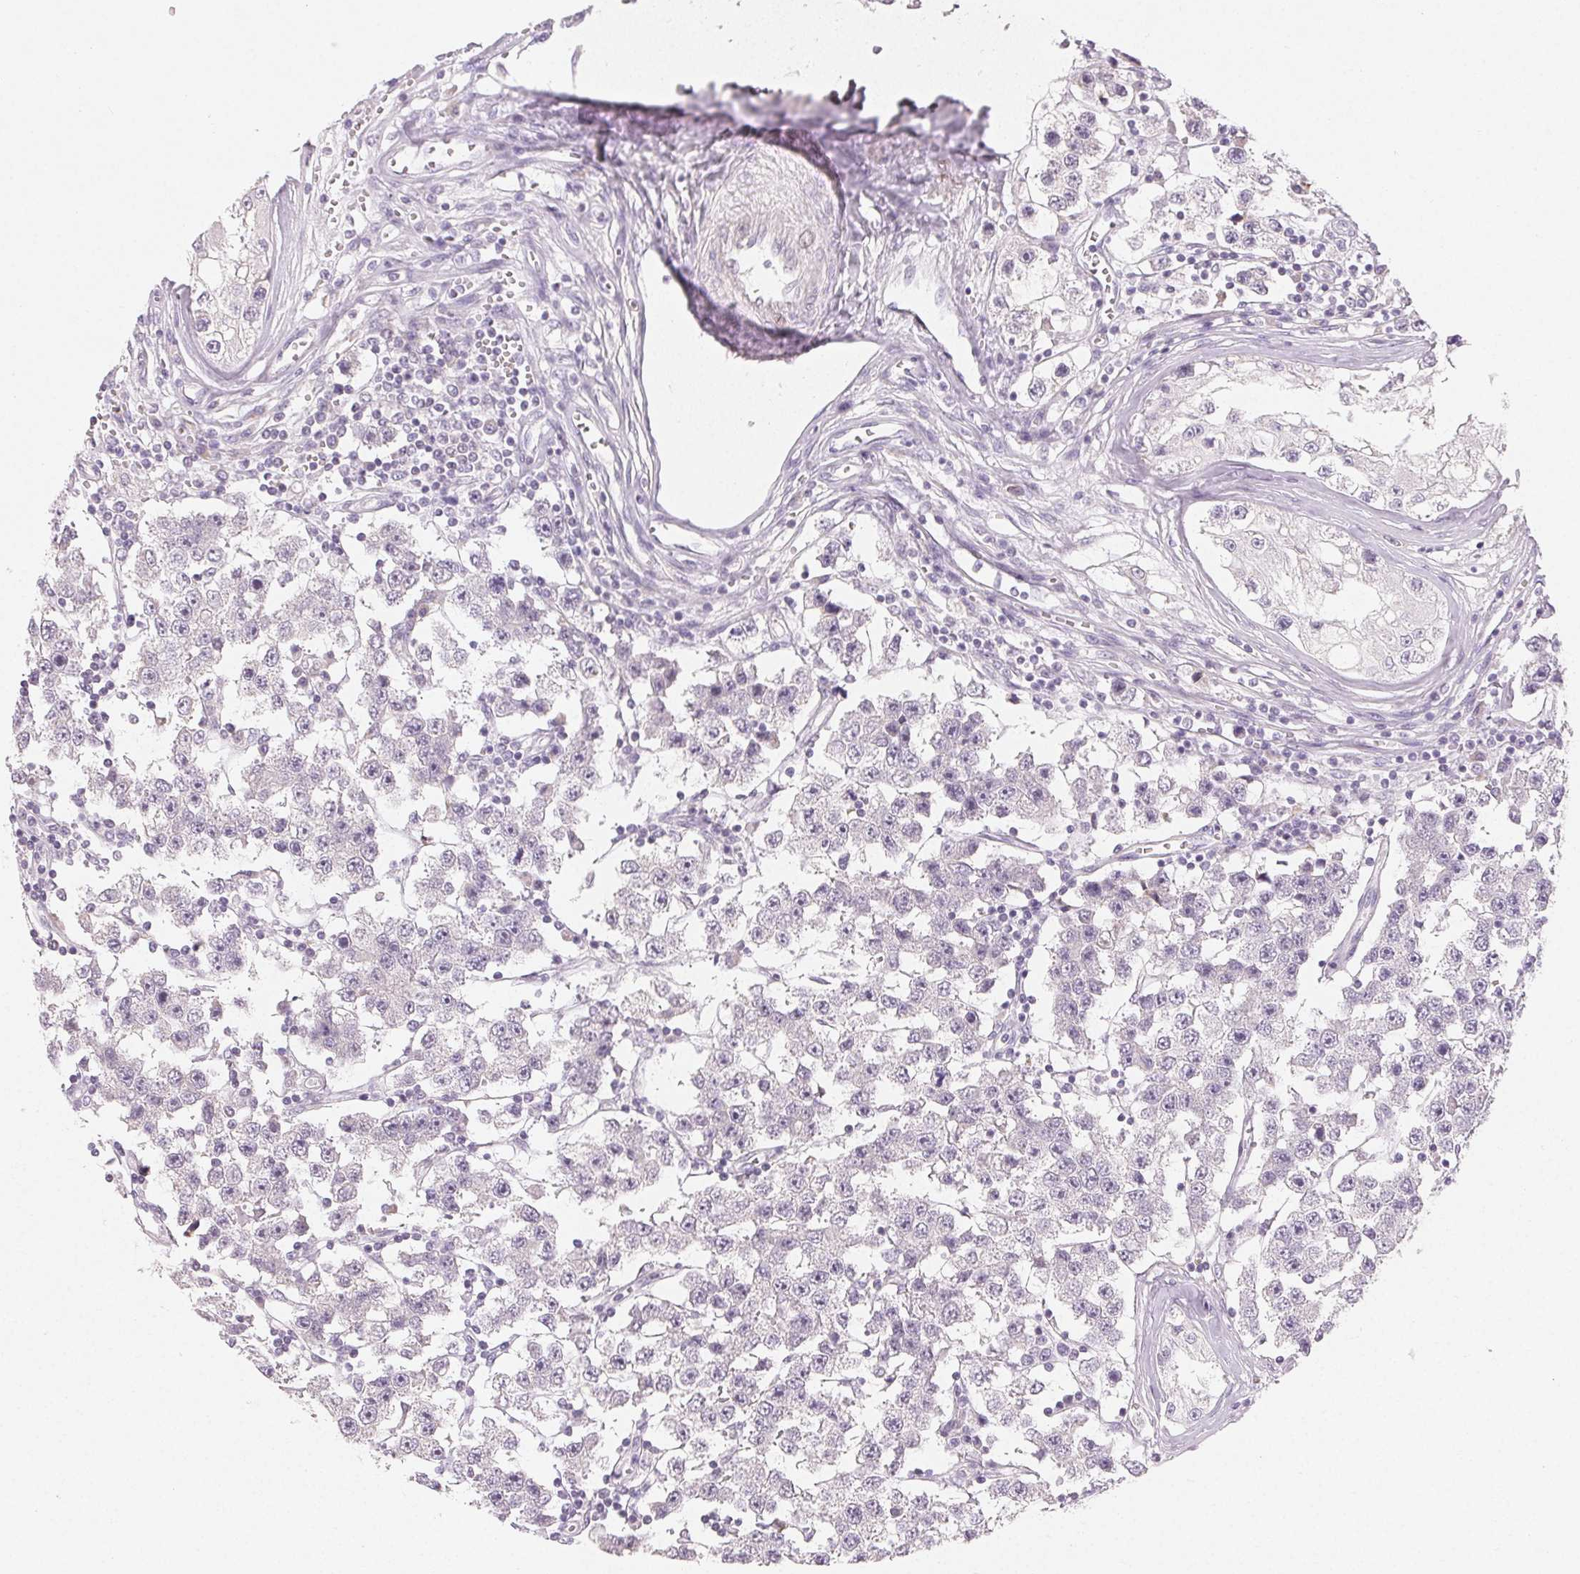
{"staining": {"intensity": "negative", "quantity": "none", "location": "none"}, "tissue": "testis cancer", "cell_type": "Tumor cells", "image_type": "cancer", "snomed": [{"axis": "morphology", "description": "Seminoma, NOS"}, {"axis": "topography", "description": "Testis"}], "caption": "Immunohistochemistry histopathology image of testis cancer (seminoma) stained for a protein (brown), which demonstrates no expression in tumor cells. Nuclei are stained in blue.", "gene": "MYBL1", "patient": {"sex": "male", "age": 34}}